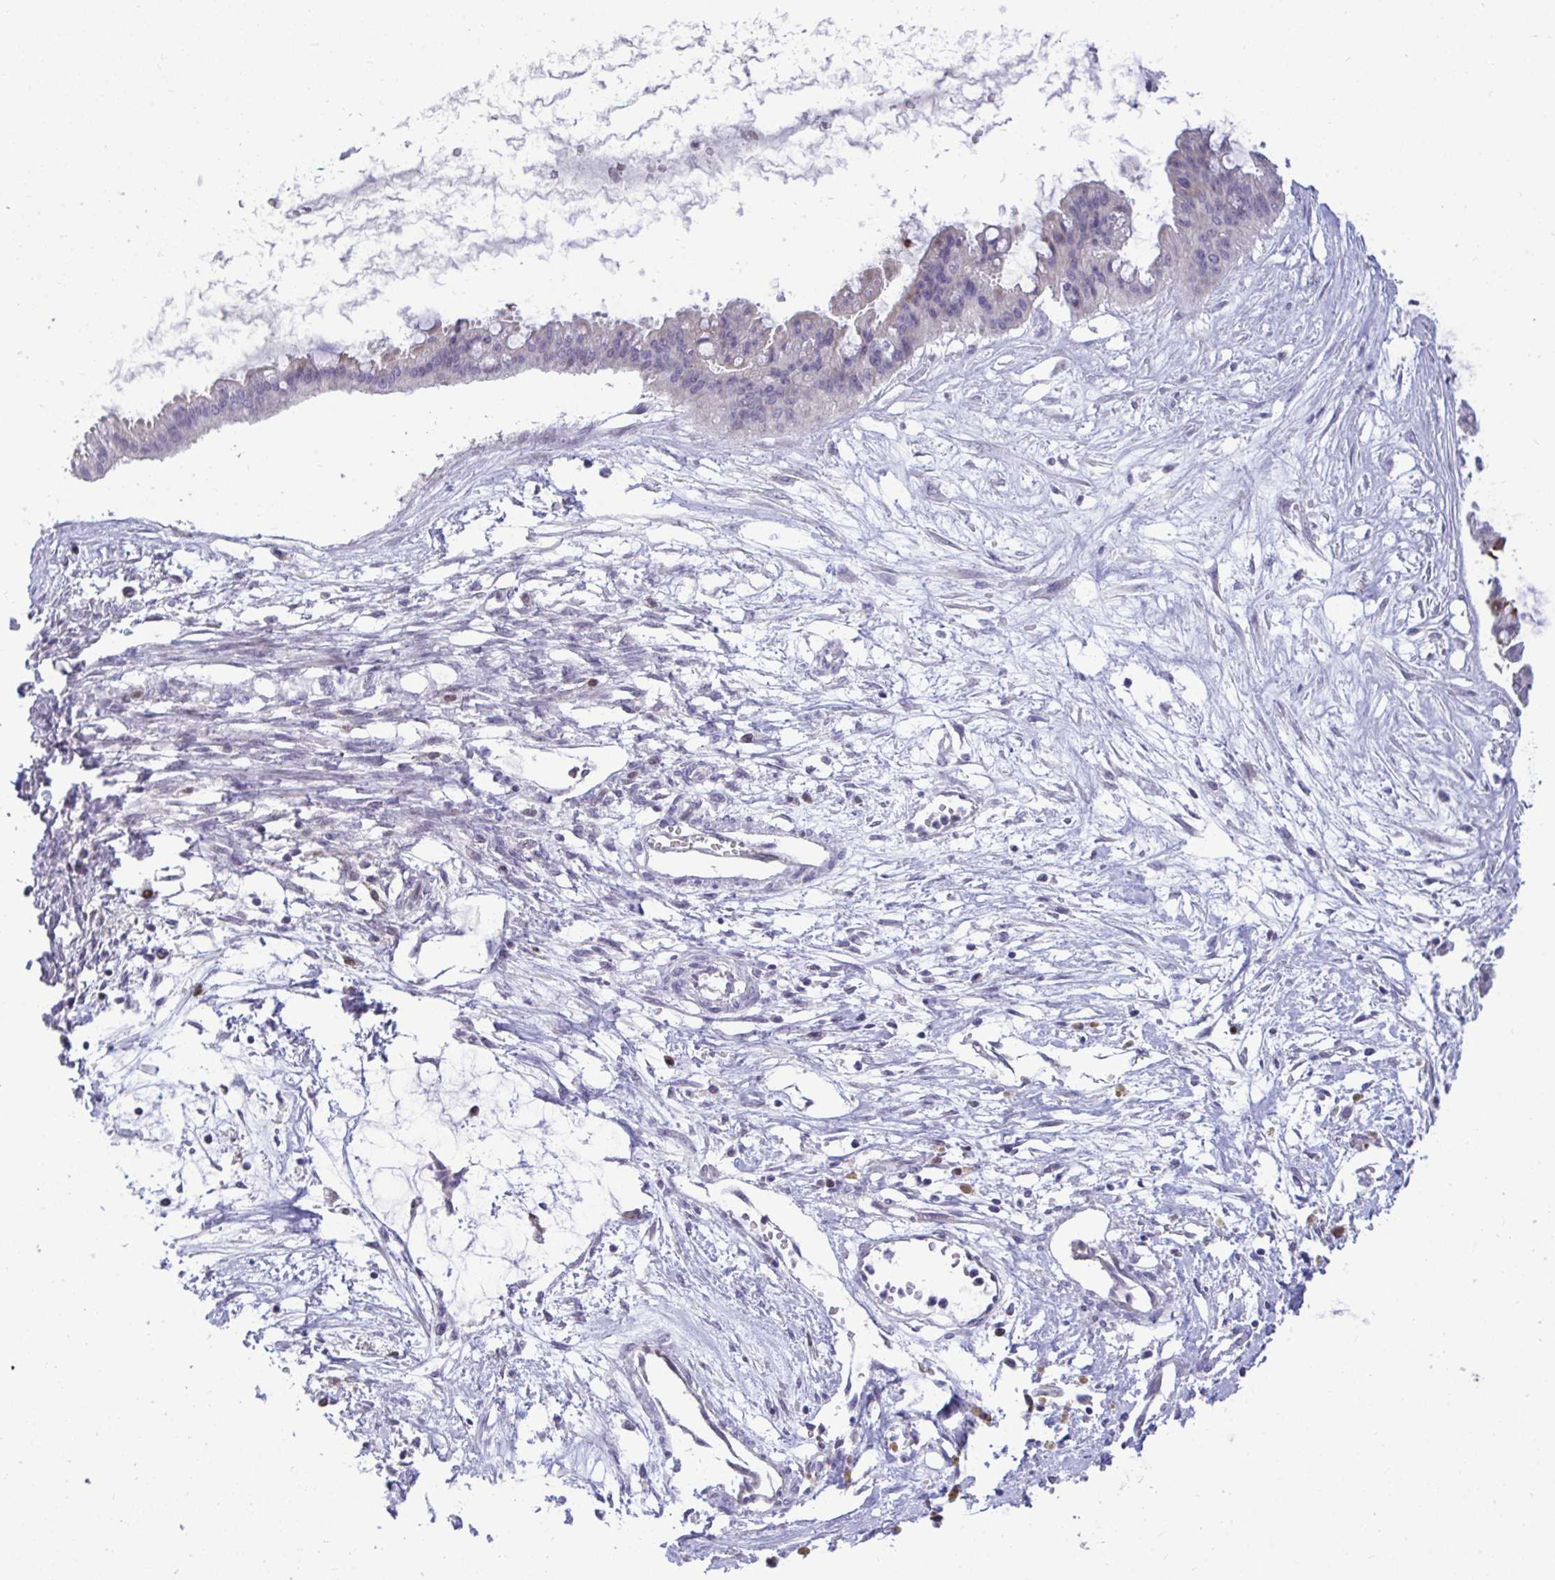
{"staining": {"intensity": "negative", "quantity": "none", "location": "none"}, "tissue": "ovarian cancer", "cell_type": "Tumor cells", "image_type": "cancer", "snomed": [{"axis": "morphology", "description": "Cystadenocarcinoma, mucinous, NOS"}, {"axis": "topography", "description": "Ovary"}], "caption": "IHC photomicrograph of human ovarian mucinous cystadenocarcinoma stained for a protein (brown), which exhibits no positivity in tumor cells.", "gene": "EPOP", "patient": {"sex": "female", "age": 73}}